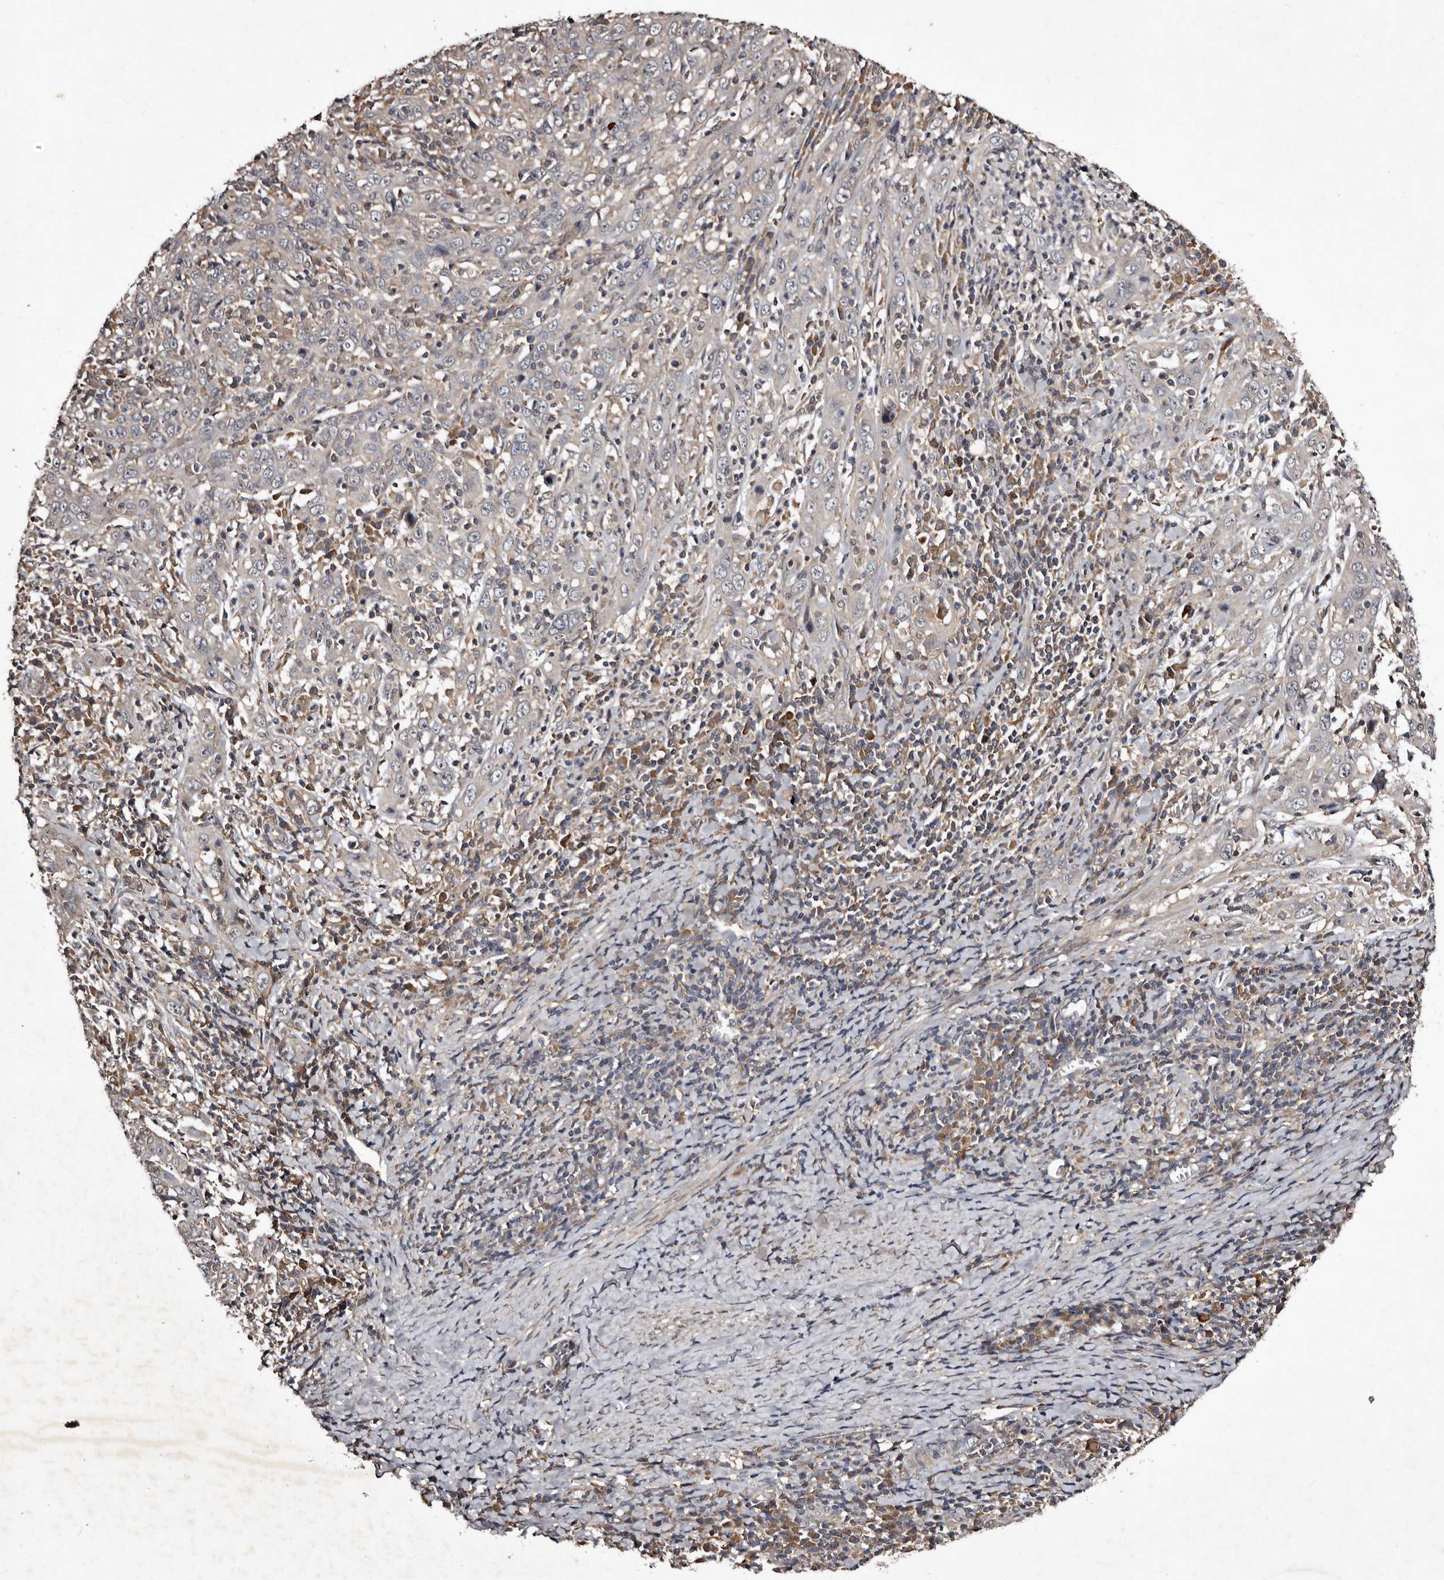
{"staining": {"intensity": "negative", "quantity": "none", "location": "none"}, "tissue": "cervical cancer", "cell_type": "Tumor cells", "image_type": "cancer", "snomed": [{"axis": "morphology", "description": "Squamous cell carcinoma, NOS"}, {"axis": "topography", "description": "Cervix"}], "caption": "DAB immunohistochemical staining of squamous cell carcinoma (cervical) displays no significant expression in tumor cells.", "gene": "MKRN3", "patient": {"sex": "female", "age": 46}}